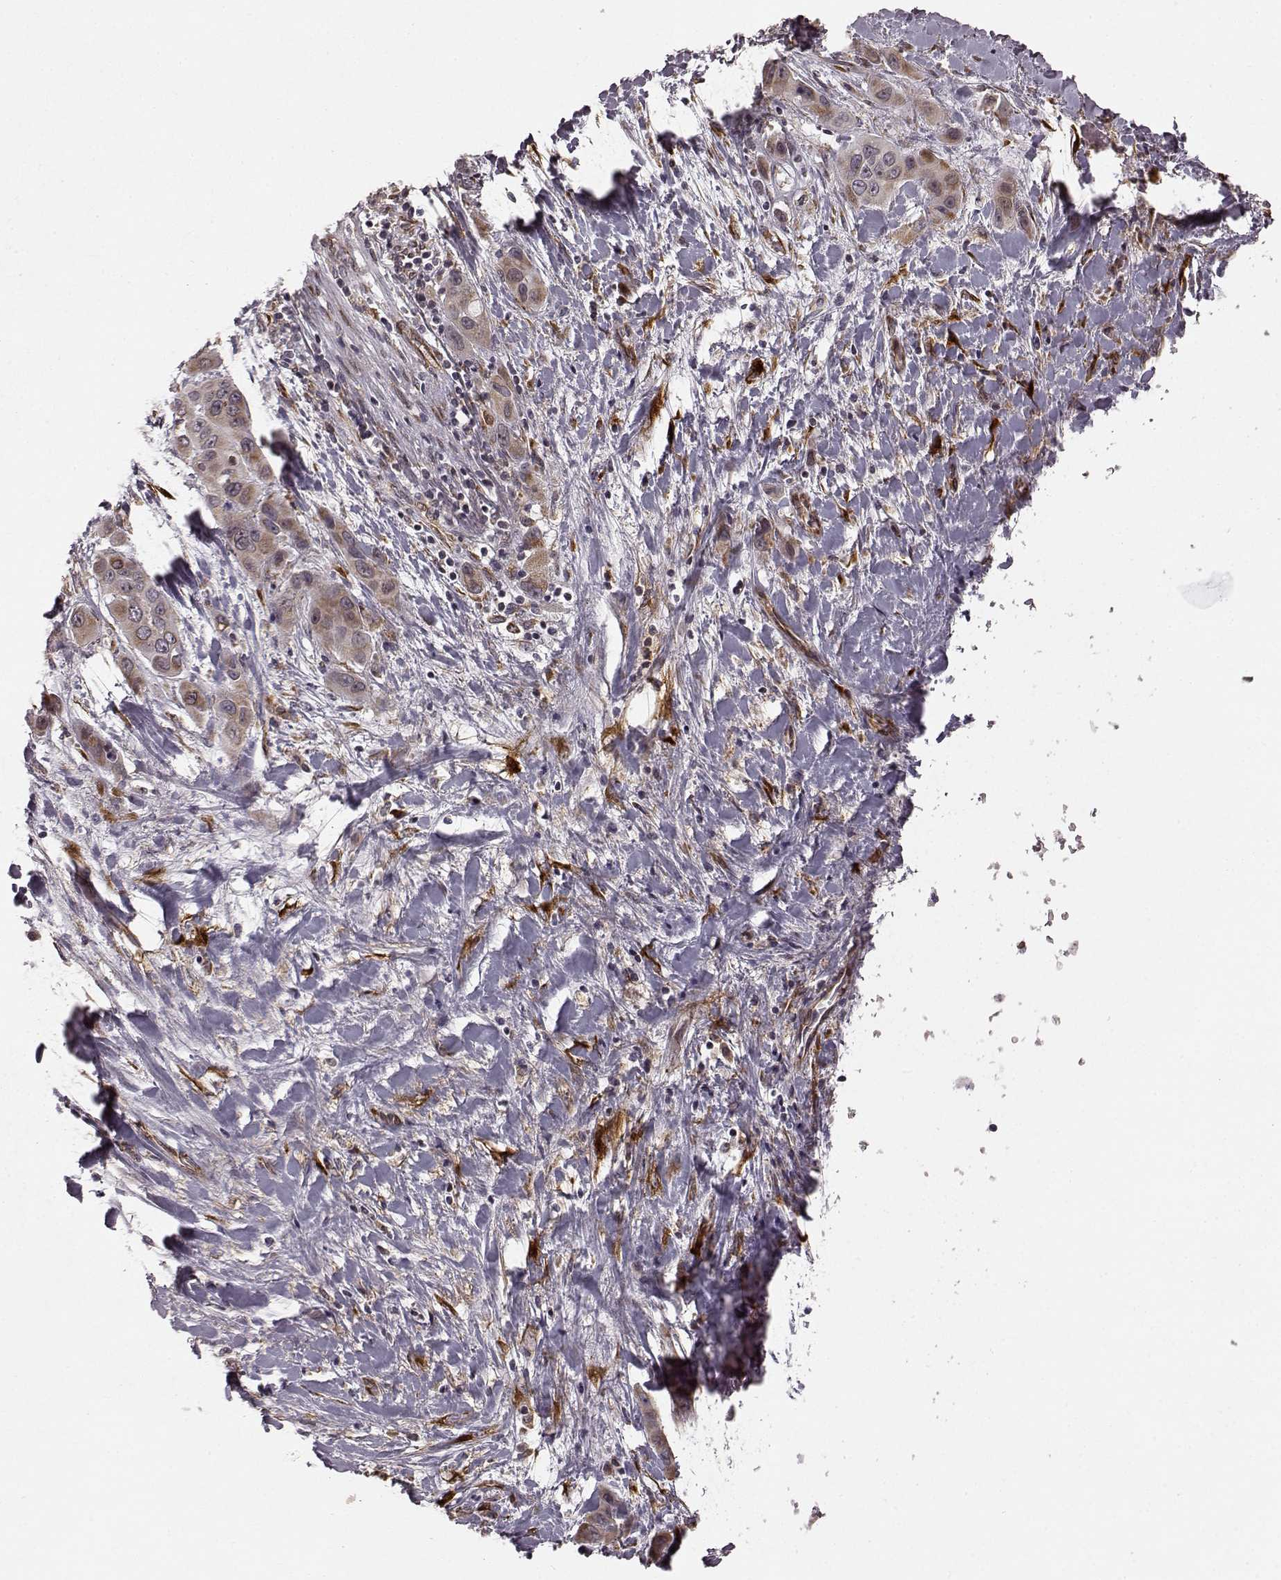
{"staining": {"intensity": "weak", "quantity": ">75%", "location": "cytoplasmic/membranous"}, "tissue": "liver cancer", "cell_type": "Tumor cells", "image_type": "cancer", "snomed": [{"axis": "morphology", "description": "Cholangiocarcinoma"}, {"axis": "topography", "description": "Liver"}], "caption": "Brown immunohistochemical staining in liver cancer reveals weak cytoplasmic/membranous positivity in about >75% of tumor cells.", "gene": "TMEM14A", "patient": {"sex": "female", "age": 52}}